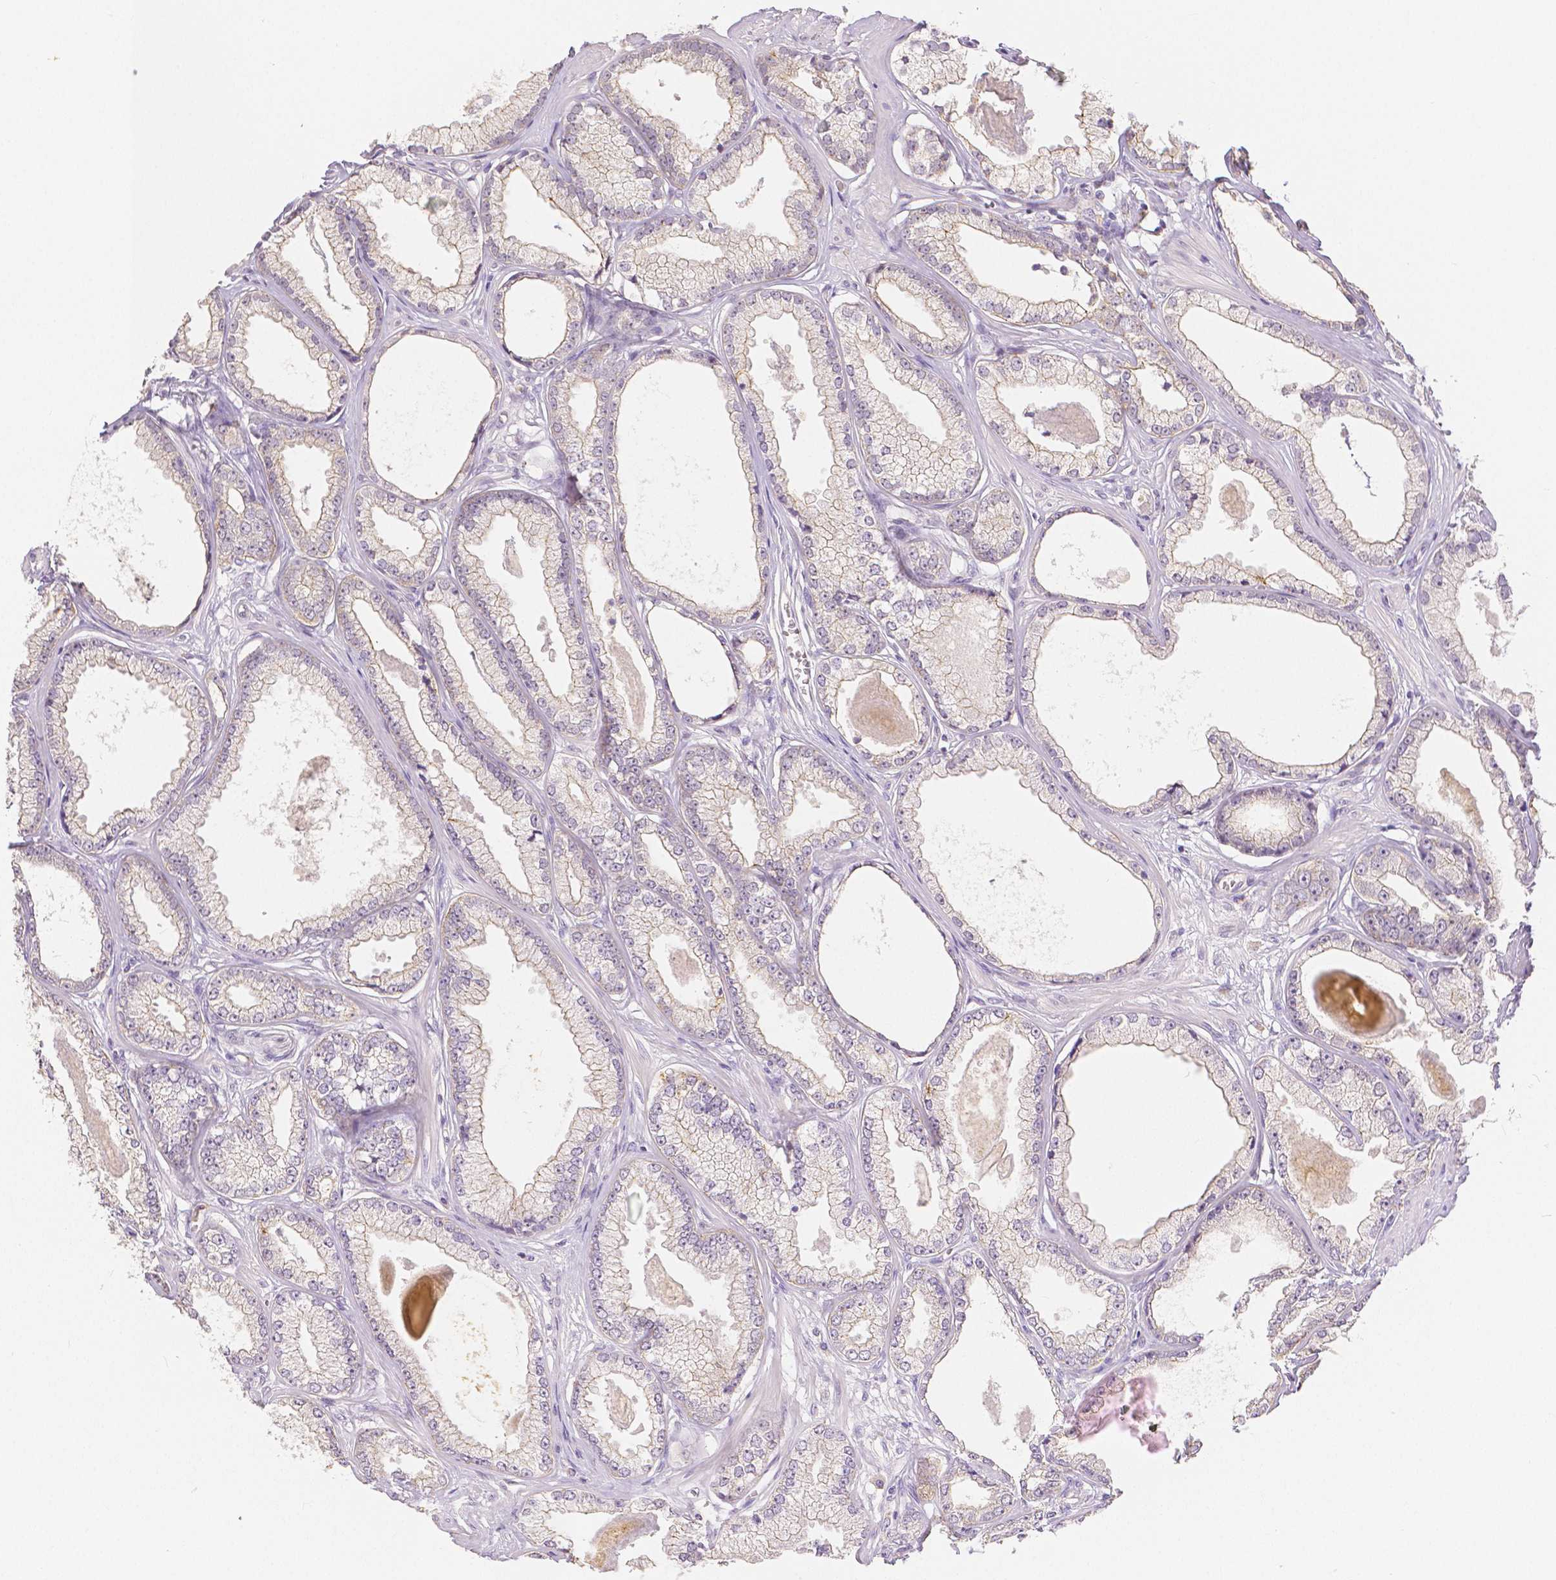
{"staining": {"intensity": "negative", "quantity": "none", "location": "none"}, "tissue": "prostate cancer", "cell_type": "Tumor cells", "image_type": "cancer", "snomed": [{"axis": "morphology", "description": "Adenocarcinoma, Low grade"}, {"axis": "topography", "description": "Prostate"}], "caption": "Micrograph shows no significant protein staining in tumor cells of adenocarcinoma (low-grade) (prostate).", "gene": "OCLN", "patient": {"sex": "male", "age": 64}}